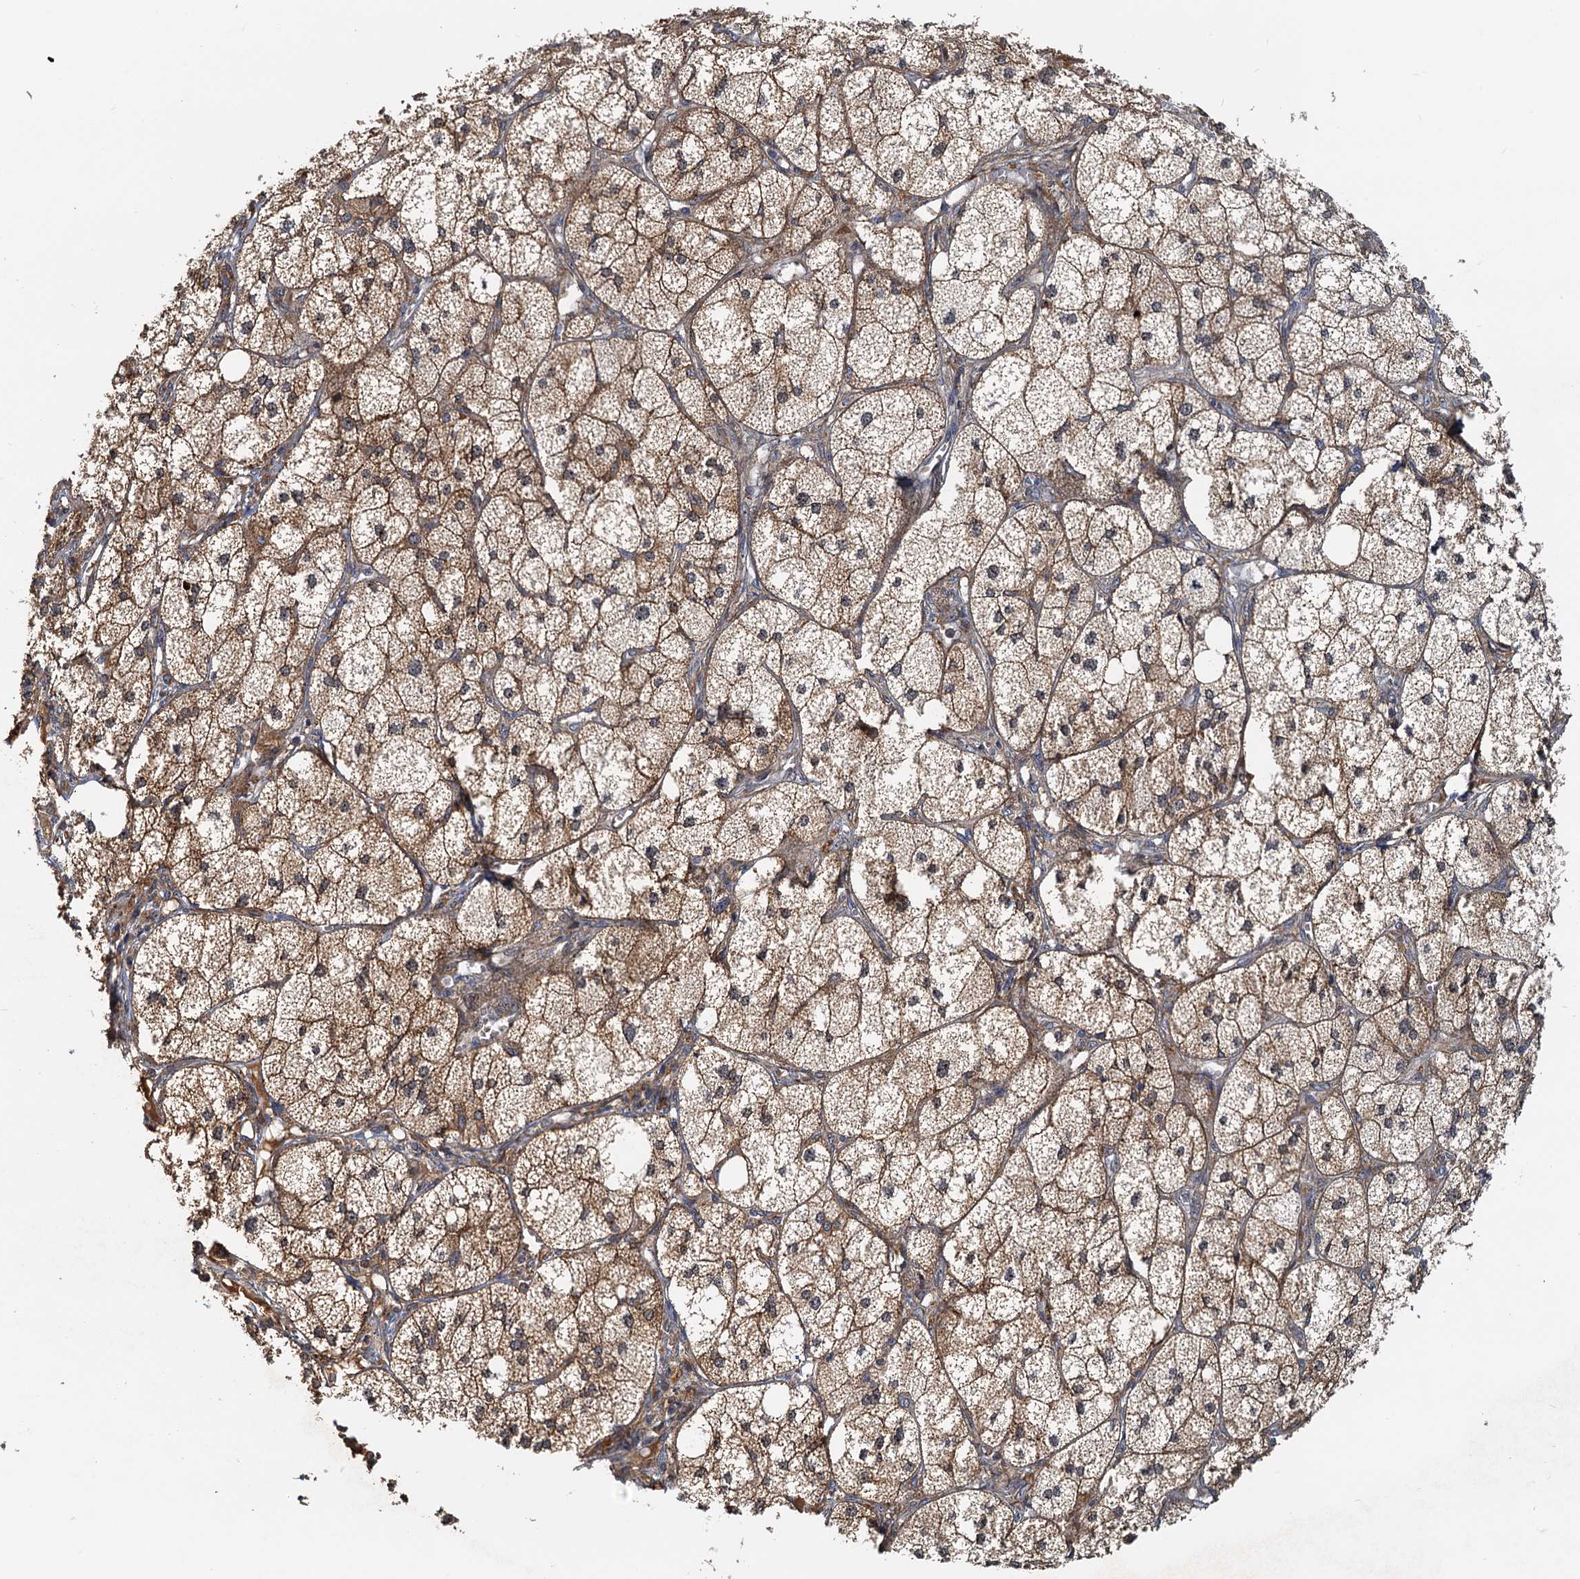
{"staining": {"intensity": "moderate", "quantity": ">75%", "location": "cytoplasmic/membranous,nuclear"}, "tissue": "adrenal gland", "cell_type": "Glandular cells", "image_type": "normal", "snomed": [{"axis": "morphology", "description": "Normal tissue, NOS"}, {"axis": "topography", "description": "Adrenal gland"}], "caption": "IHC micrograph of unremarkable human adrenal gland stained for a protein (brown), which exhibits medium levels of moderate cytoplasmic/membranous,nuclear positivity in about >75% of glandular cells.", "gene": "TOLLIP", "patient": {"sex": "female", "age": 61}}